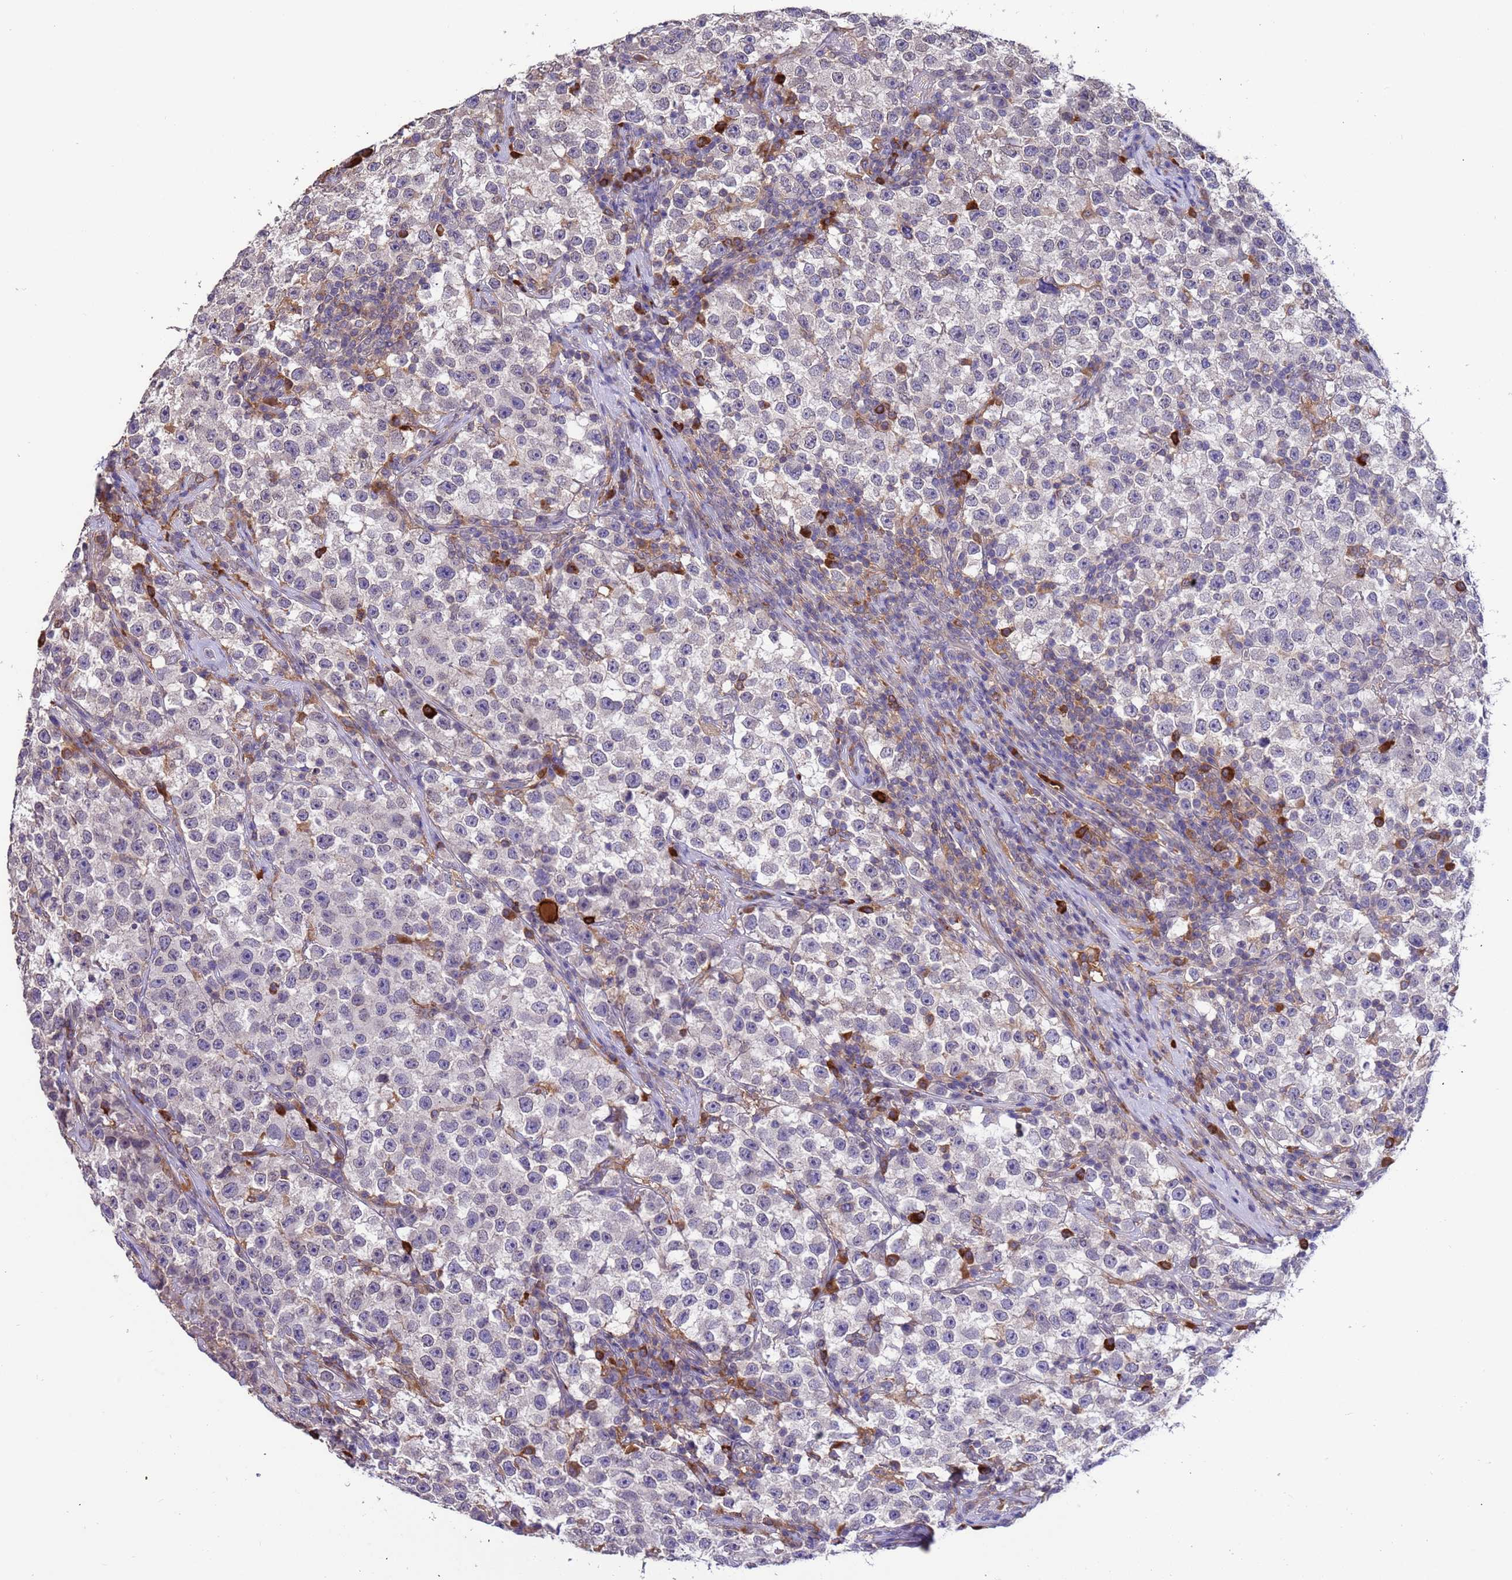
{"staining": {"intensity": "negative", "quantity": "none", "location": "none"}, "tissue": "testis cancer", "cell_type": "Tumor cells", "image_type": "cancer", "snomed": [{"axis": "morphology", "description": "Seminoma, NOS"}, {"axis": "topography", "description": "Testis"}], "caption": "This image is of testis seminoma stained with IHC to label a protein in brown with the nuclei are counter-stained blue. There is no staining in tumor cells. The staining was performed using DAB (3,3'-diaminobenzidine) to visualize the protein expression in brown, while the nuclei were stained in blue with hematoxylin (Magnification: 20x).", "gene": "AMPD3", "patient": {"sex": "male", "age": 22}}